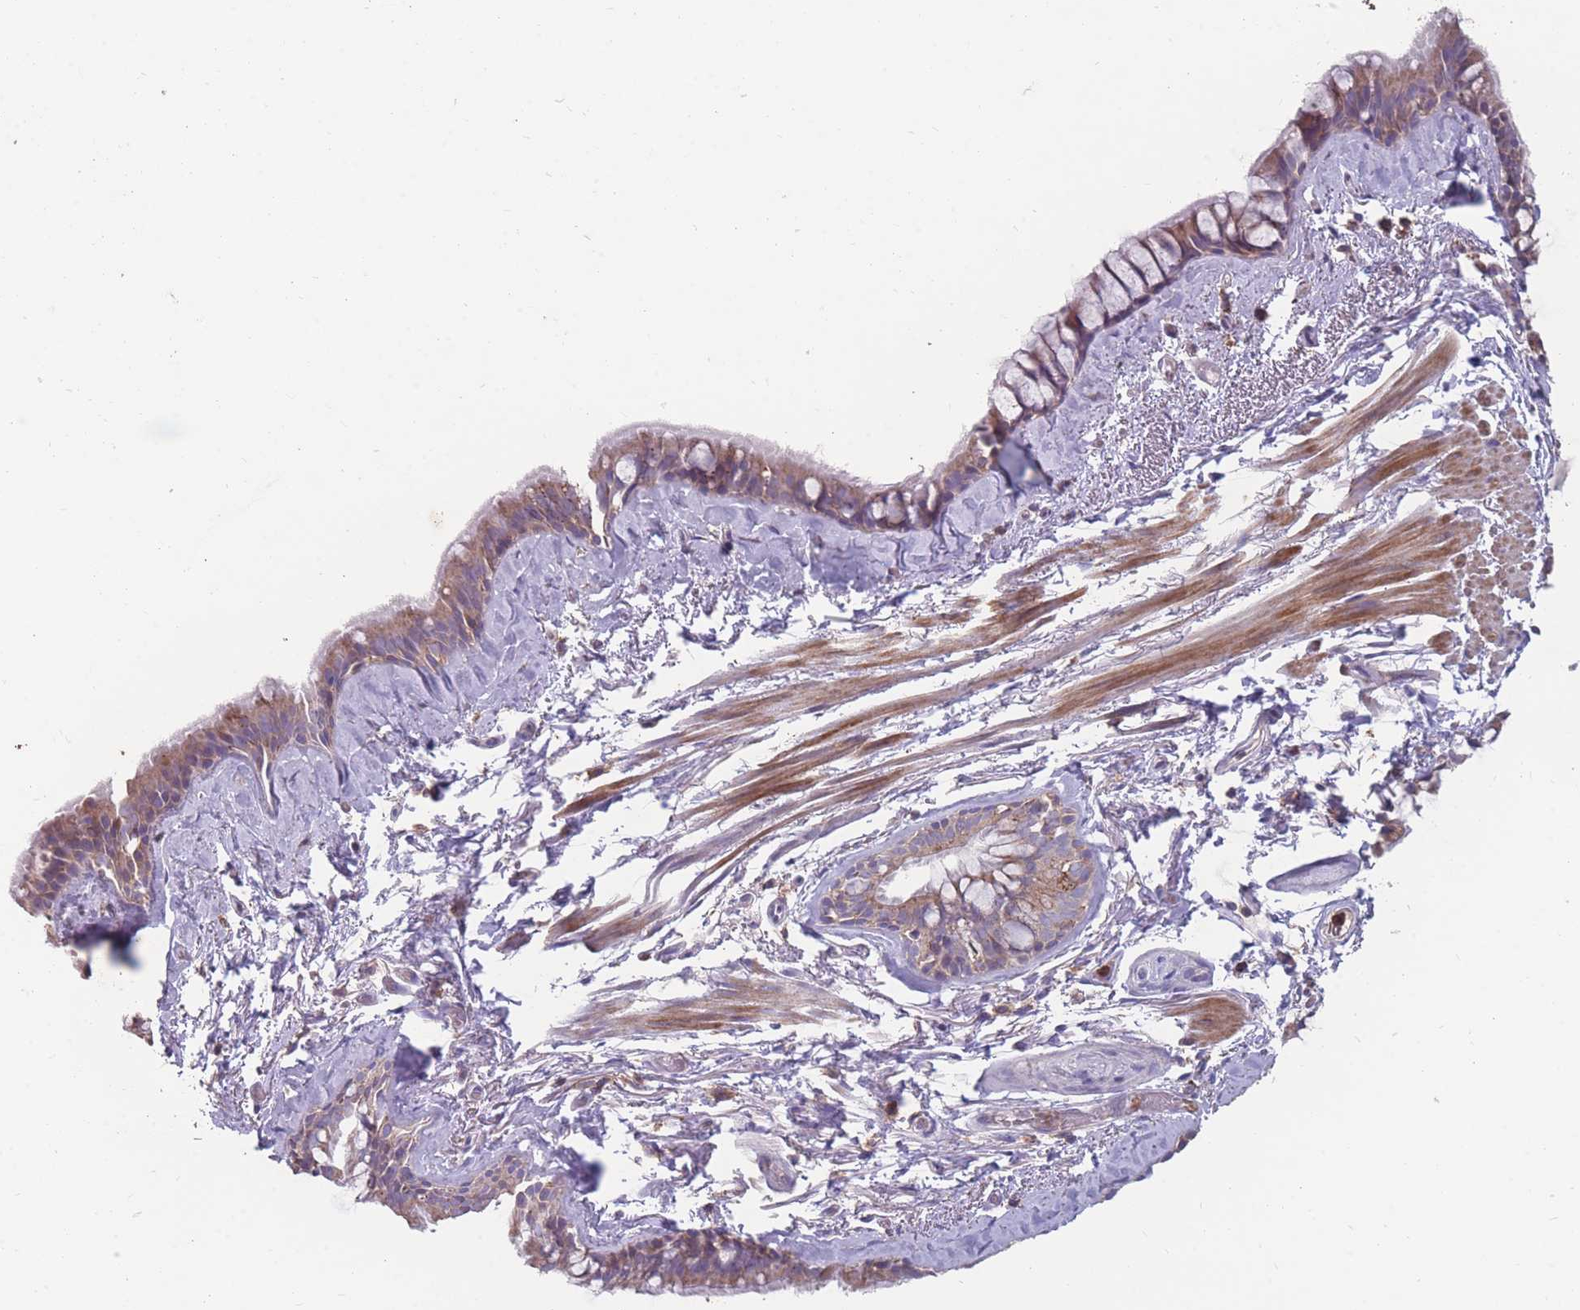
{"staining": {"intensity": "moderate", "quantity": ">75%", "location": "cytoplasmic/membranous"}, "tissue": "bronchus", "cell_type": "Respiratory epithelial cells", "image_type": "normal", "snomed": [{"axis": "morphology", "description": "Normal tissue, NOS"}, {"axis": "topography", "description": "Cartilage tissue"}], "caption": "About >75% of respiratory epithelial cells in benign human bronchus show moderate cytoplasmic/membranous protein positivity as visualized by brown immunohistochemical staining.", "gene": "CD33", "patient": {"sex": "male", "age": 63}}